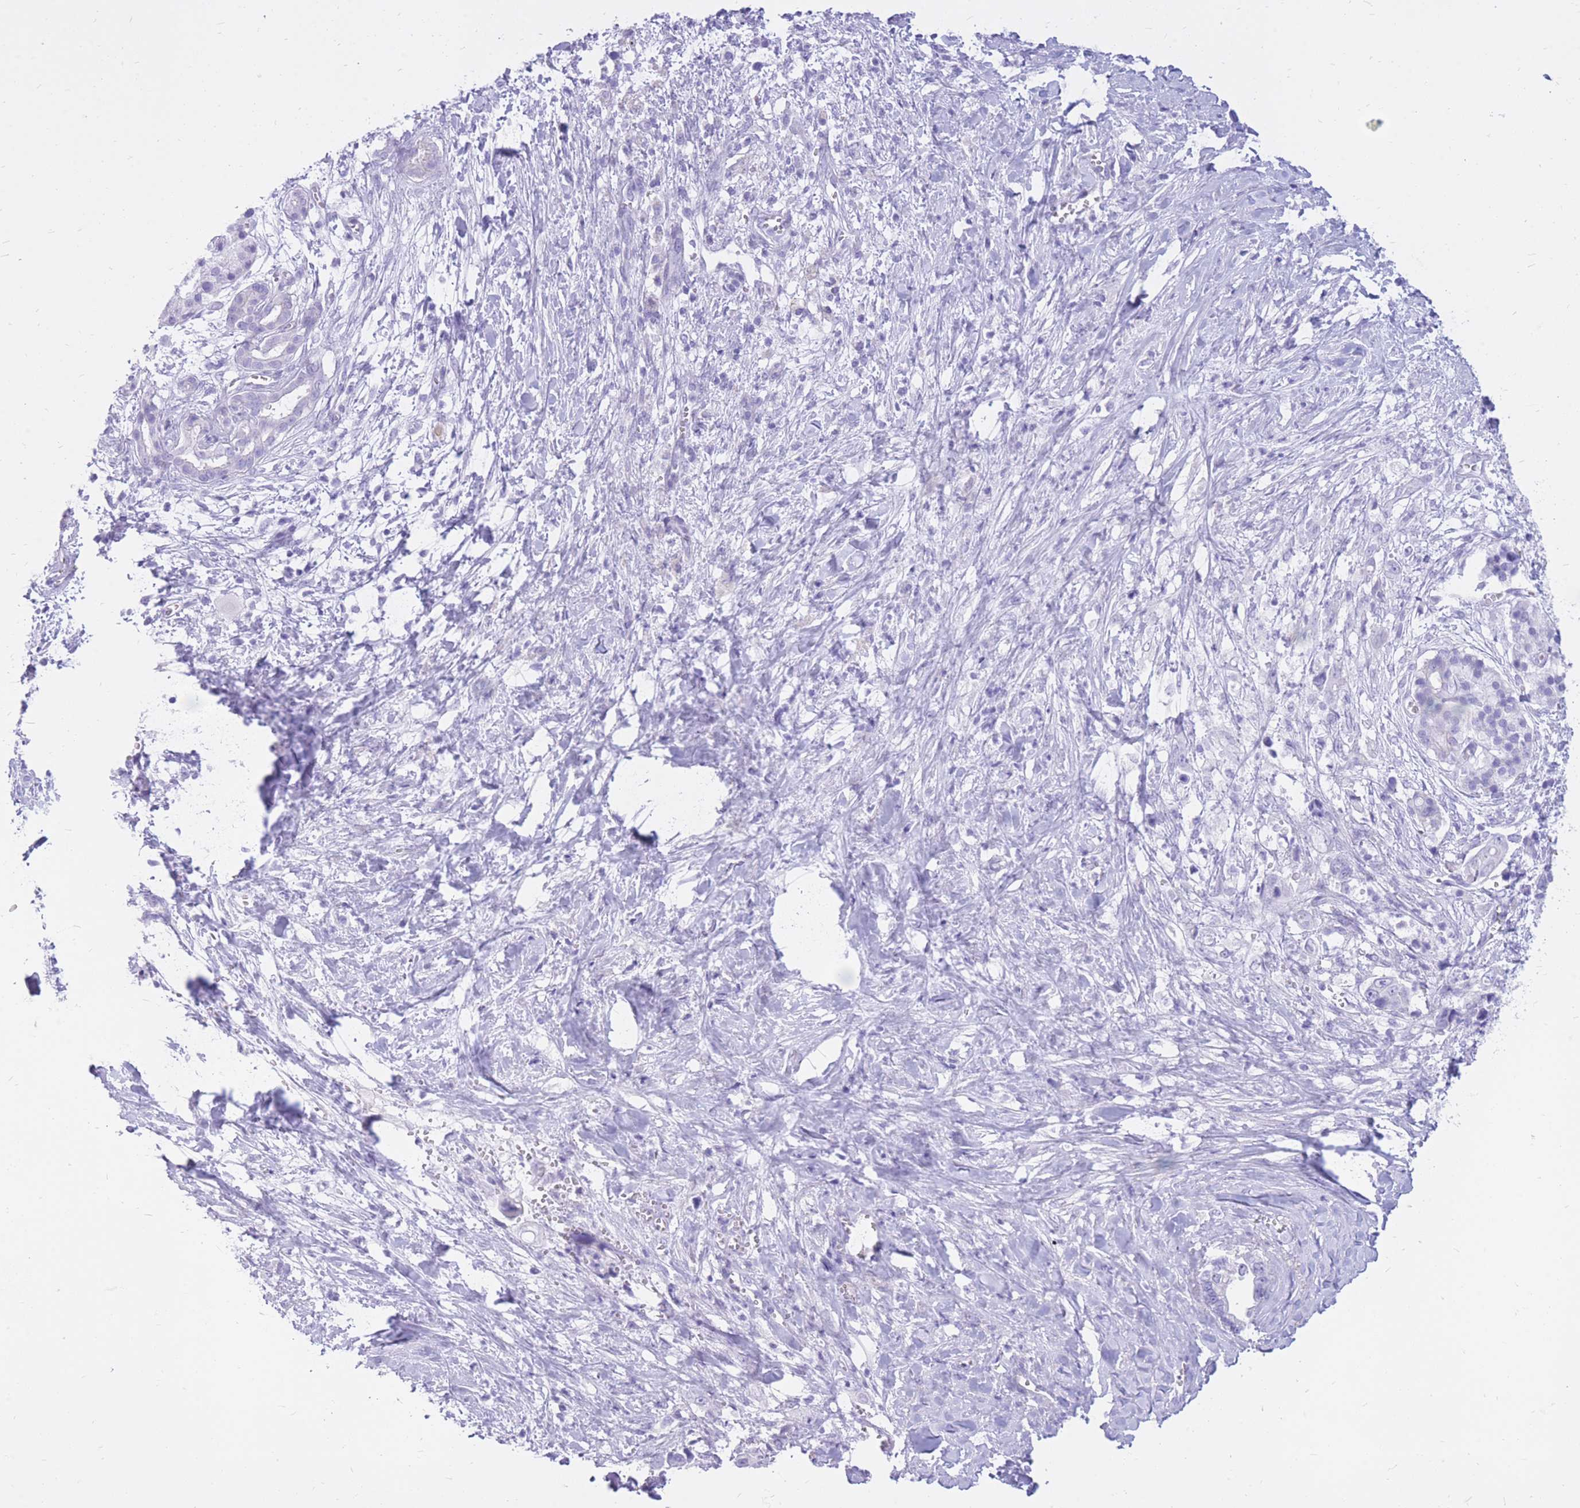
{"staining": {"intensity": "negative", "quantity": "none", "location": "none"}, "tissue": "pancreatic cancer", "cell_type": "Tumor cells", "image_type": "cancer", "snomed": [{"axis": "morphology", "description": "Adenocarcinoma, NOS"}, {"axis": "topography", "description": "Pancreas"}], "caption": "This is a photomicrograph of immunohistochemistry staining of pancreatic cancer, which shows no staining in tumor cells. (Immunohistochemistry, brightfield microscopy, high magnification).", "gene": "CYP21A2", "patient": {"sex": "male", "age": 61}}